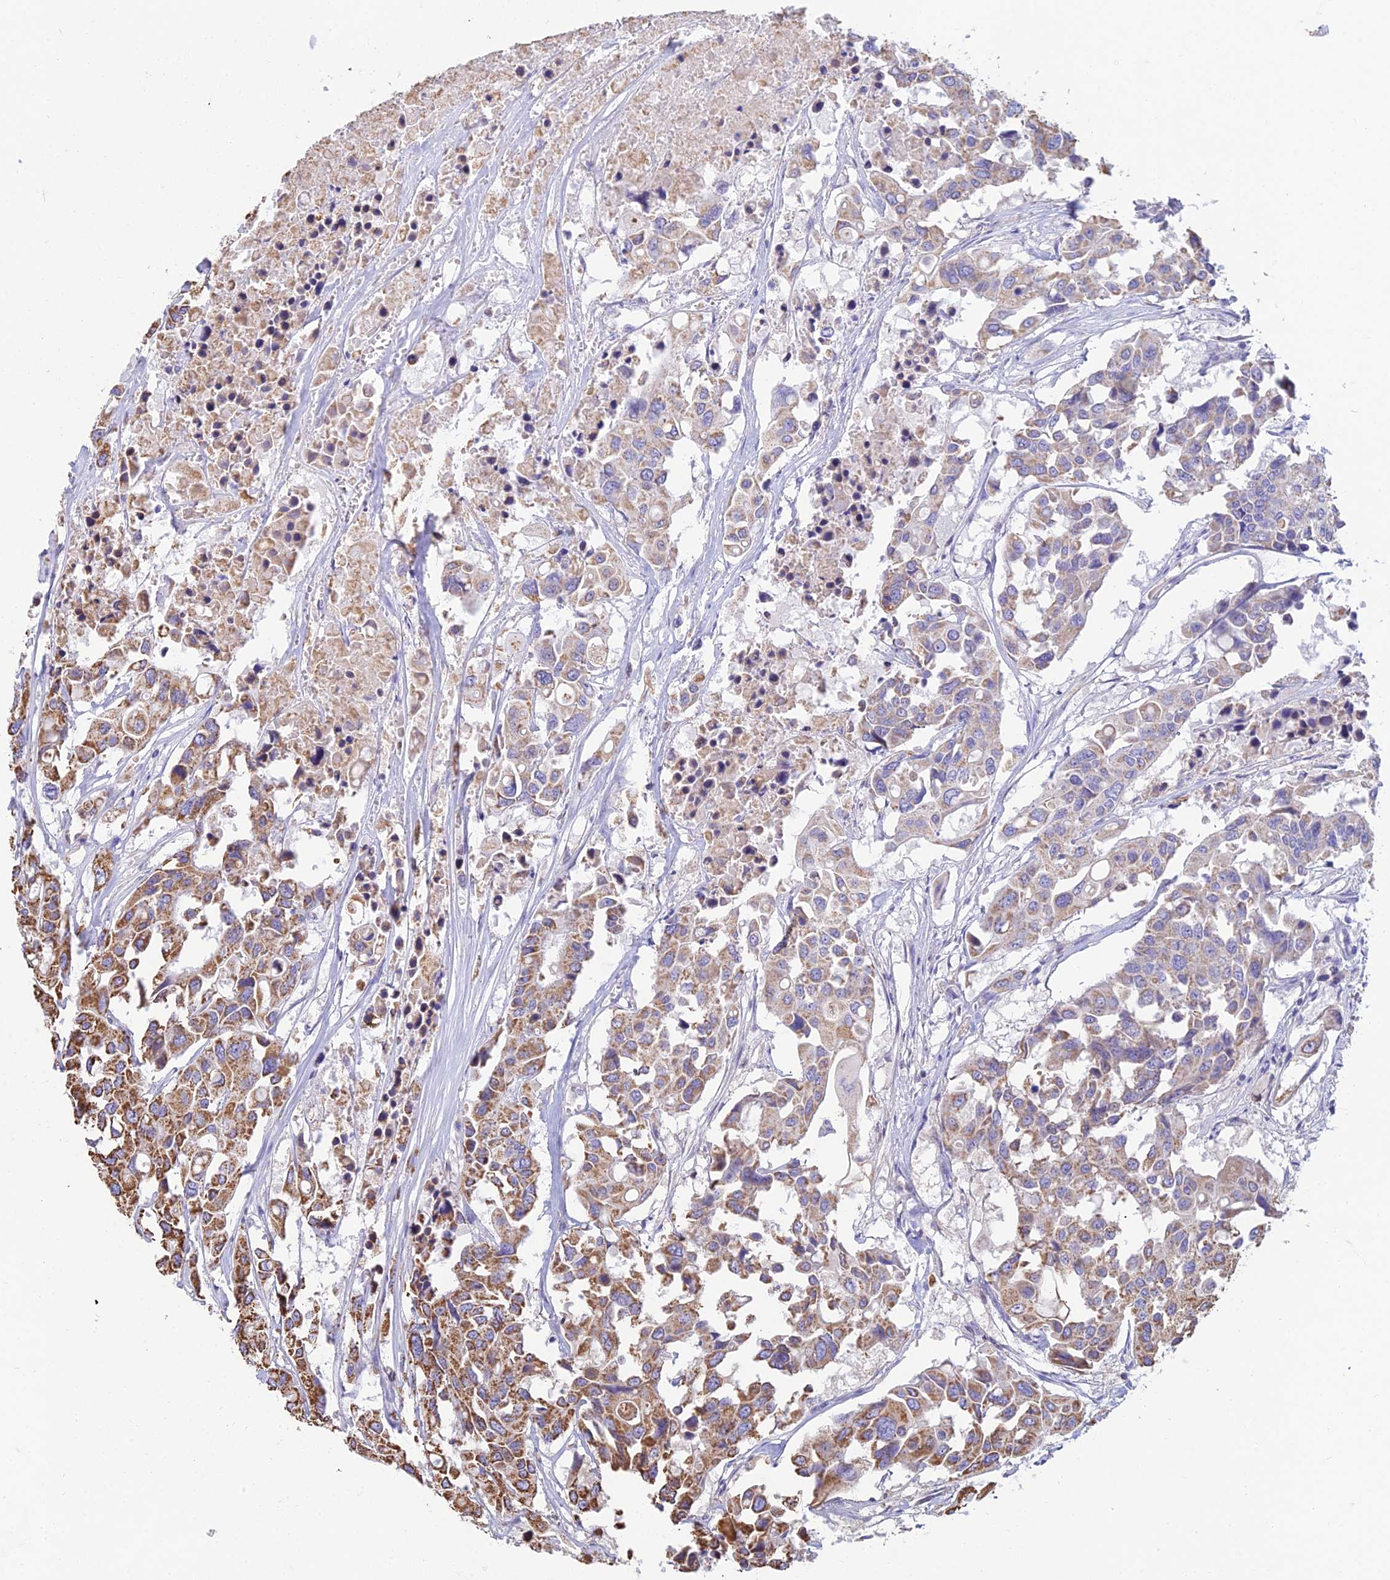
{"staining": {"intensity": "moderate", "quantity": ">75%", "location": "cytoplasmic/membranous"}, "tissue": "colorectal cancer", "cell_type": "Tumor cells", "image_type": "cancer", "snomed": [{"axis": "morphology", "description": "Adenocarcinoma, NOS"}, {"axis": "topography", "description": "Colon"}], "caption": "DAB (3,3'-diaminobenzidine) immunohistochemical staining of colorectal cancer reveals moderate cytoplasmic/membranous protein expression in approximately >75% of tumor cells.", "gene": "OR2W3", "patient": {"sex": "male", "age": 77}}